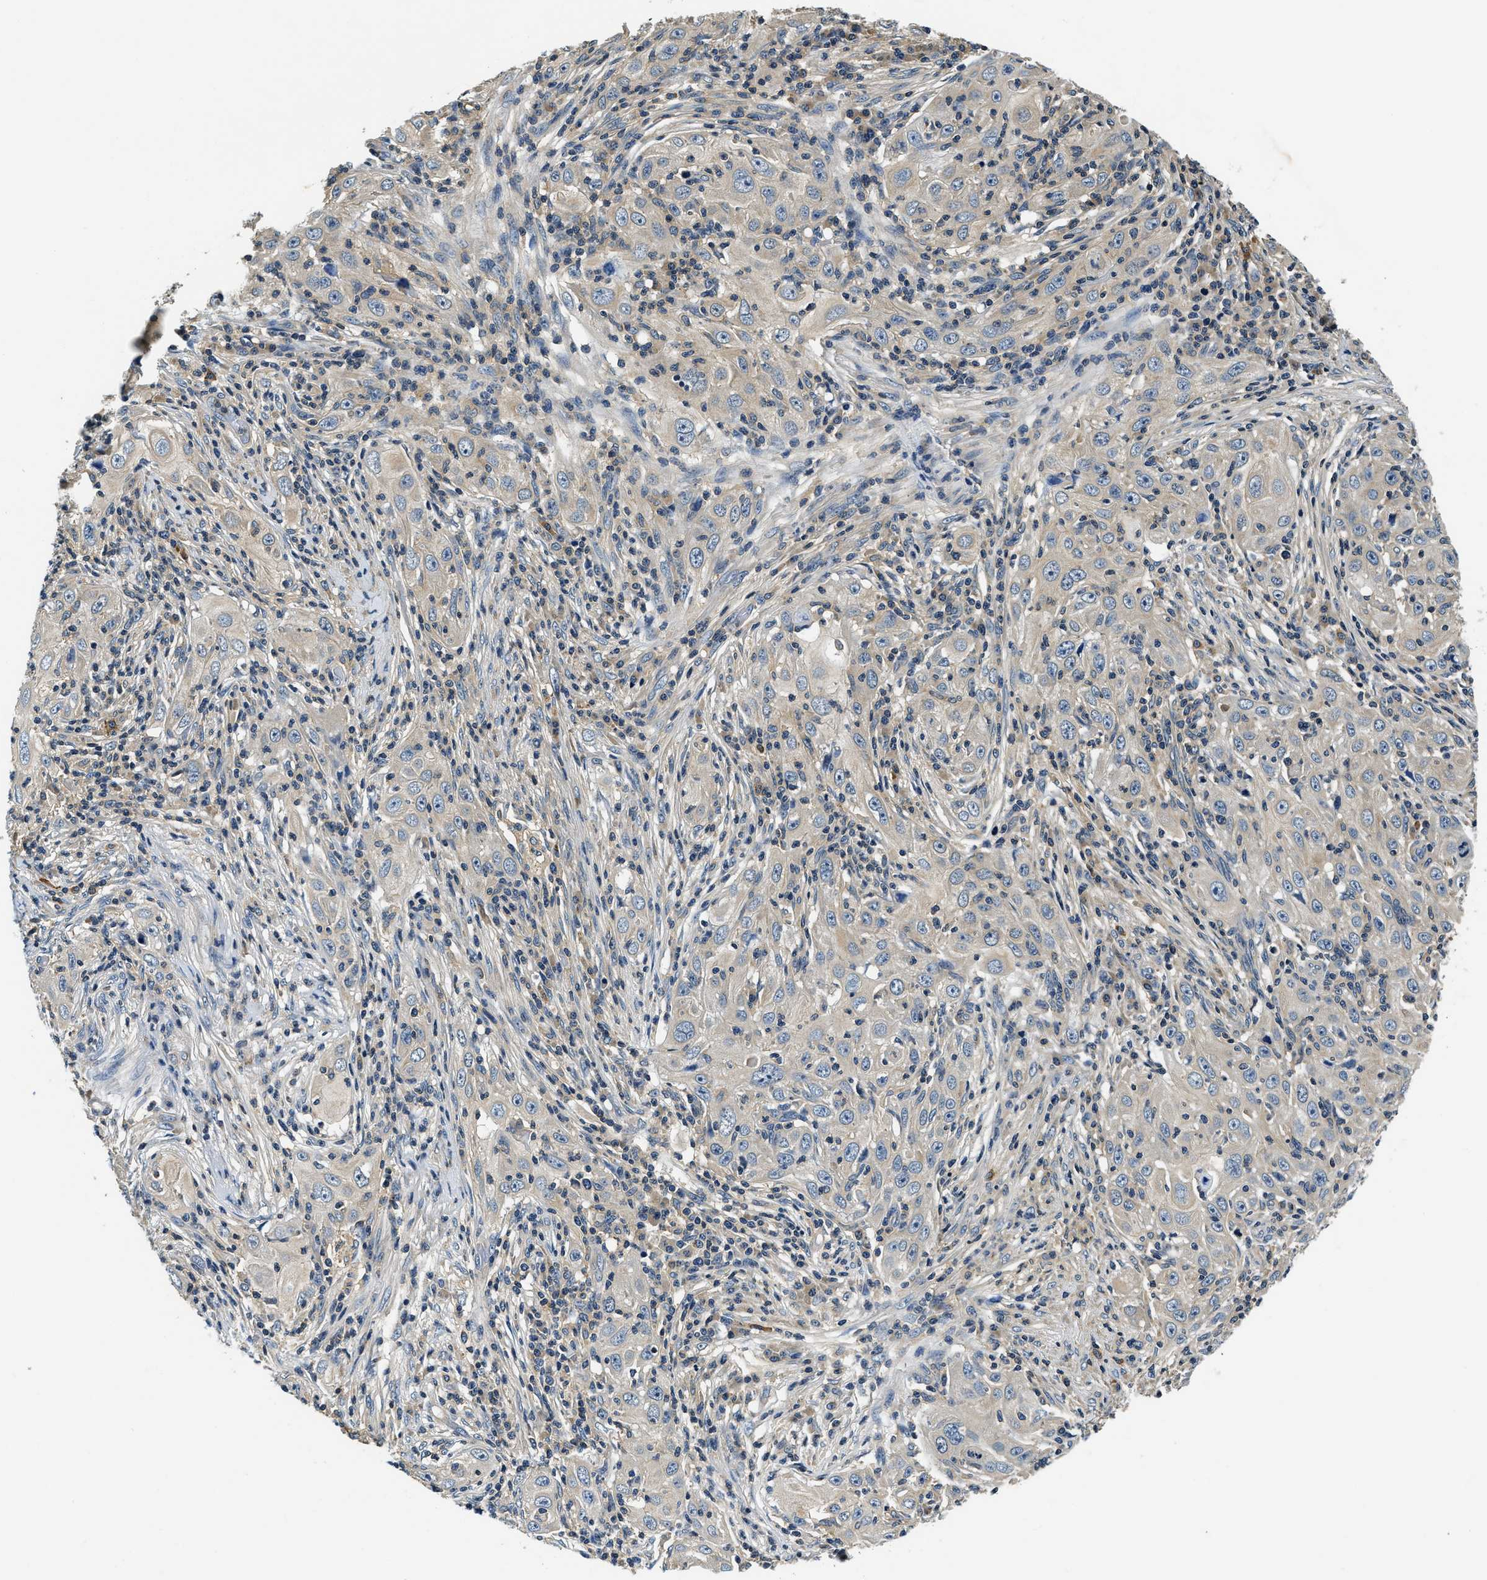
{"staining": {"intensity": "negative", "quantity": "none", "location": "none"}, "tissue": "skin cancer", "cell_type": "Tumor cells", "image_type": "cancer", "snomed": [{"axis": "morphology", "description": "Squamous cell carcinoma, NOS"}, {"axis": "topography", "description": "Skin"}], "caption": "A high-resolution histopathology image shows IHC staining of skin cancer, which exhibits no significant staining in tumor cells.", "gene": "RESF1", "patient": {"sex": "female", "age": 88}}